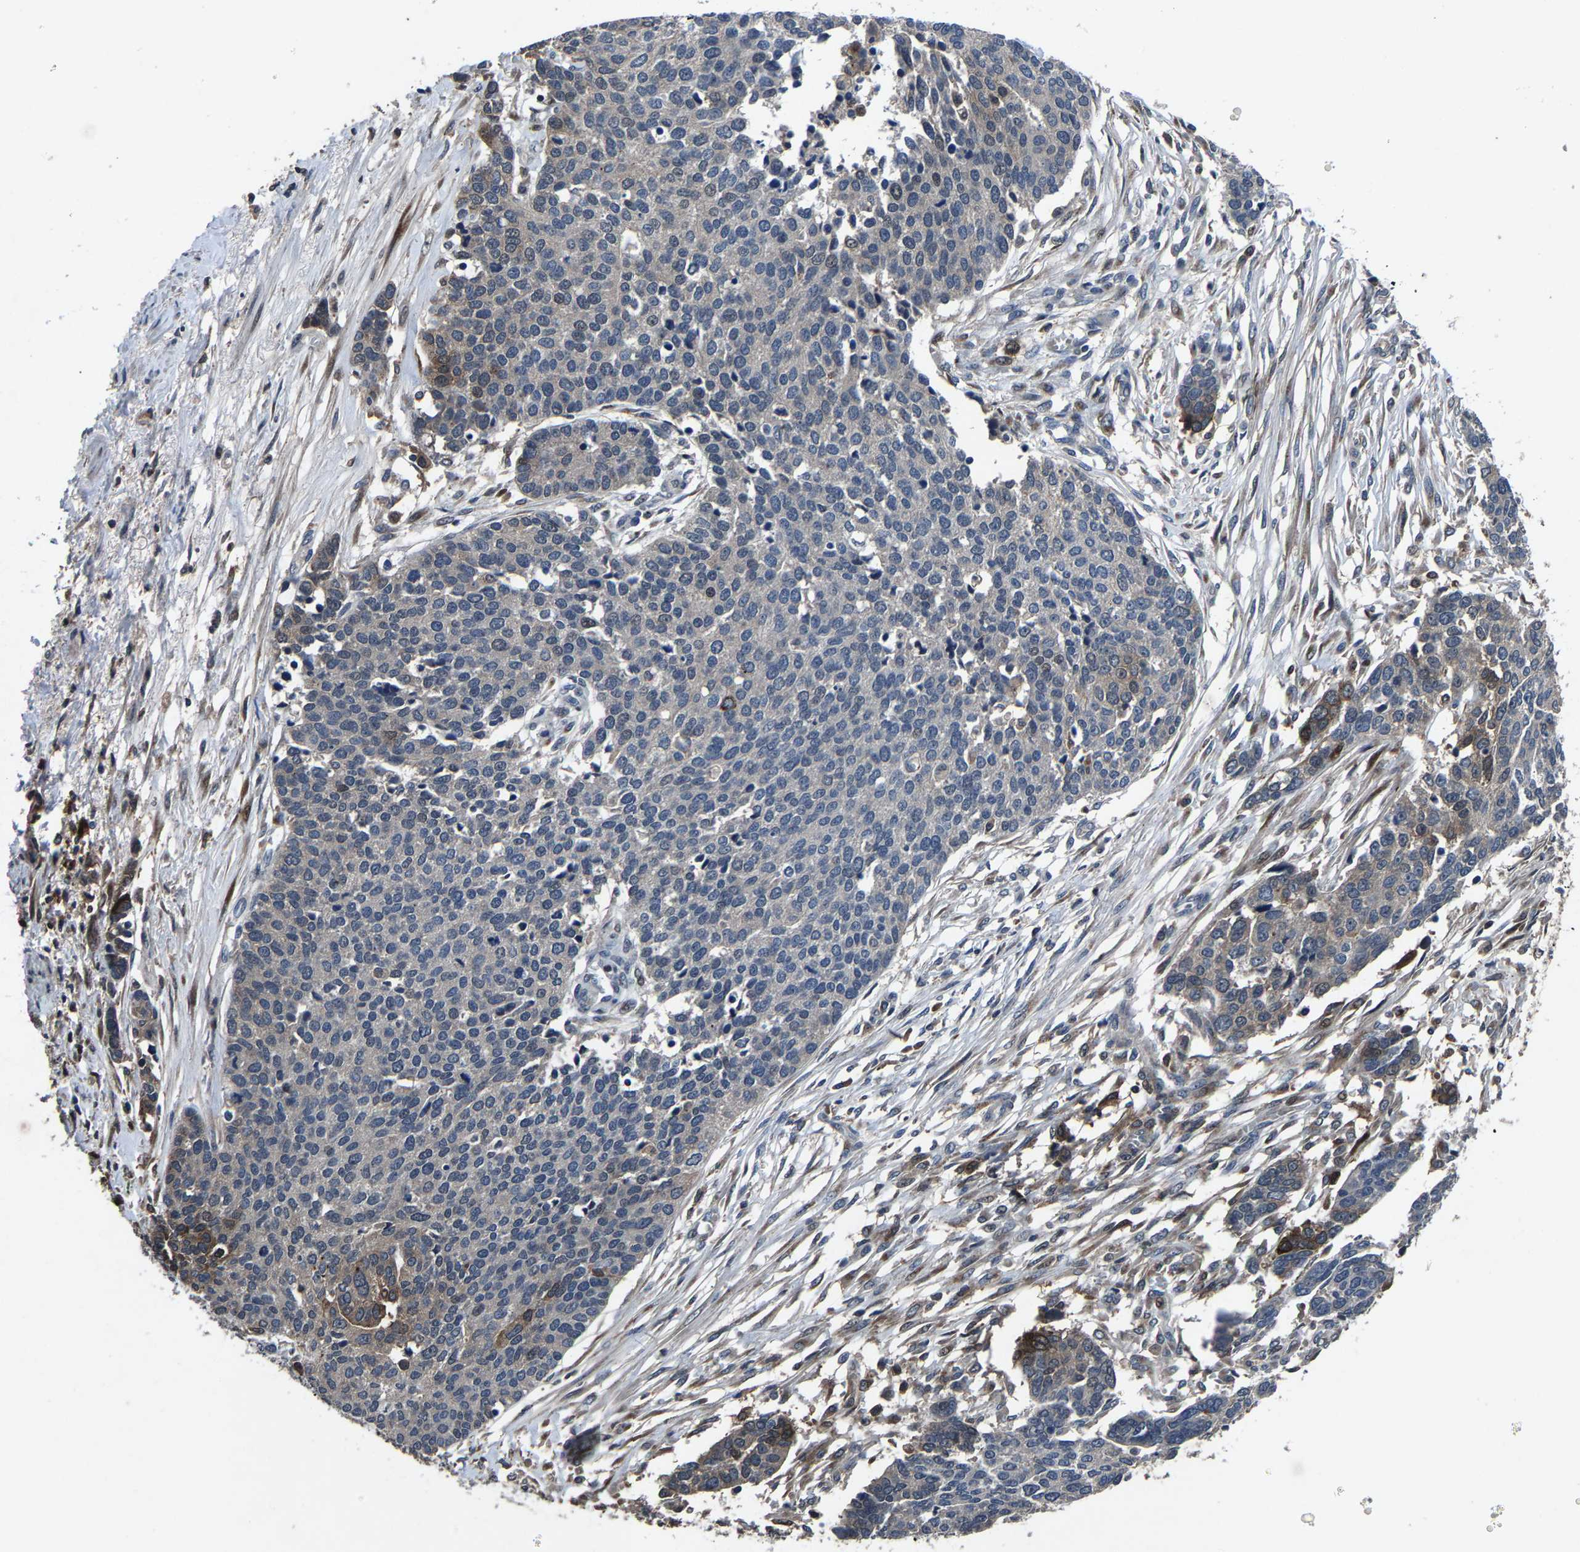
{"staining": {"intensity": "moderate", "quantity": "<25%", "location": "cytoplasmic/membranous"}, "tissue": "ovarian cancer", "cell_type": "Tumor cells", "image_type": "cancer", "snomed": [{"axis": "morphology", "description": "Cystadenocarcinoma, serous, NOS"}, {"axis": "topography", "description": "Ovary"}], "caption": "This micrograph displays IHC staining of ovarian cancer (serous cystadenocarcinoma), with low moderate cytoplasmic/membranous staining in about <25% of tumor cells.", "gene": "PCNX2", "patient": {"sex": "female", "age": 44}}